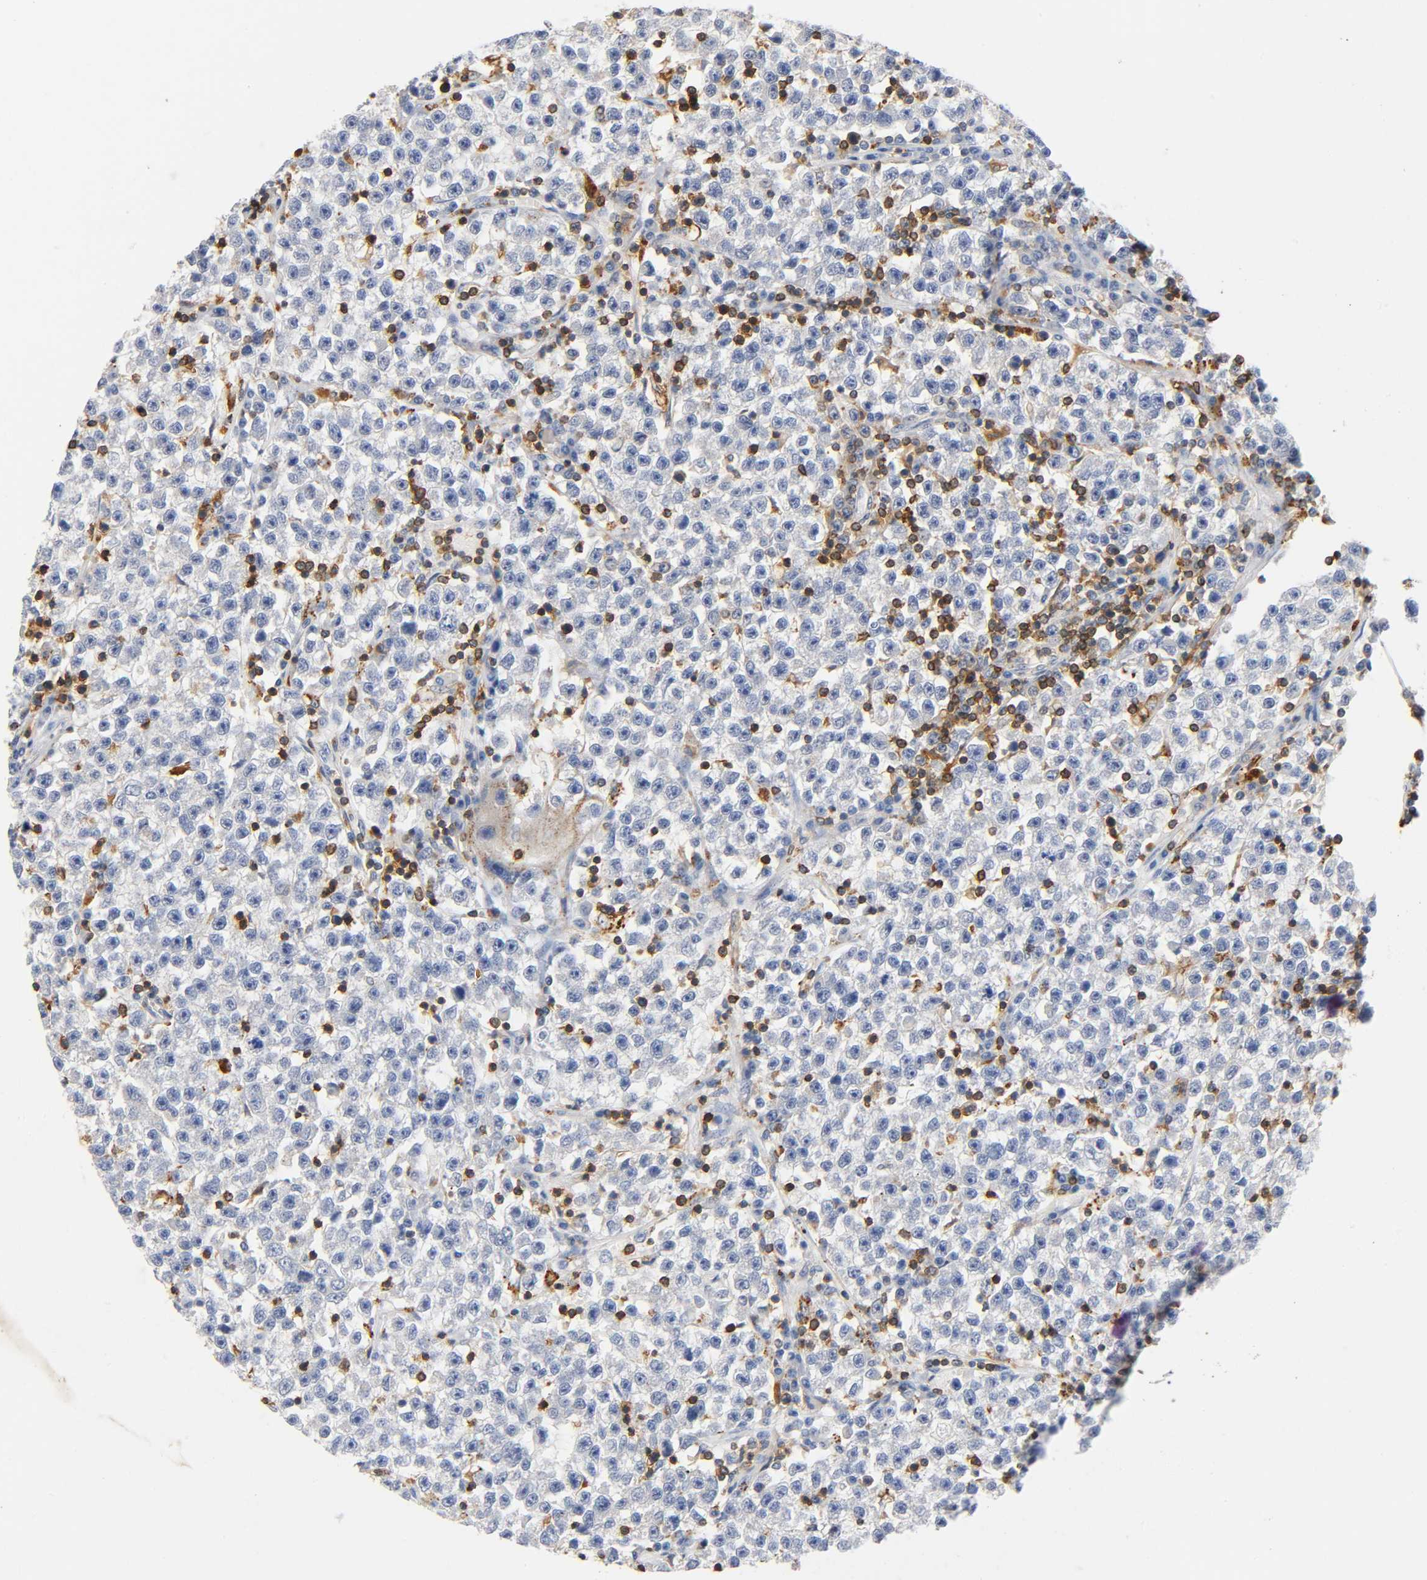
{"staining": {"intensity": "negative", "quantity": "none", "location": "none"}, "tissue": "testis cancer", "cell_type": "Tumor cells", "image_type": "cancer", "snomed": [{"axis": "morphology", "description": "Seminoma, NOS"}, {"axis": "topography", "description": "Testis"}], "caption": "Immunohistochemistry (IHC) of seminoma (testis) shows no expression in tumor cells. (Stains: DAB IHC with hematoxylin counter stain, Microscopy: brightfield microscopy at high magnification).", "gene": "UCKL1", "patient": {"sex": "male", "age": 22}}